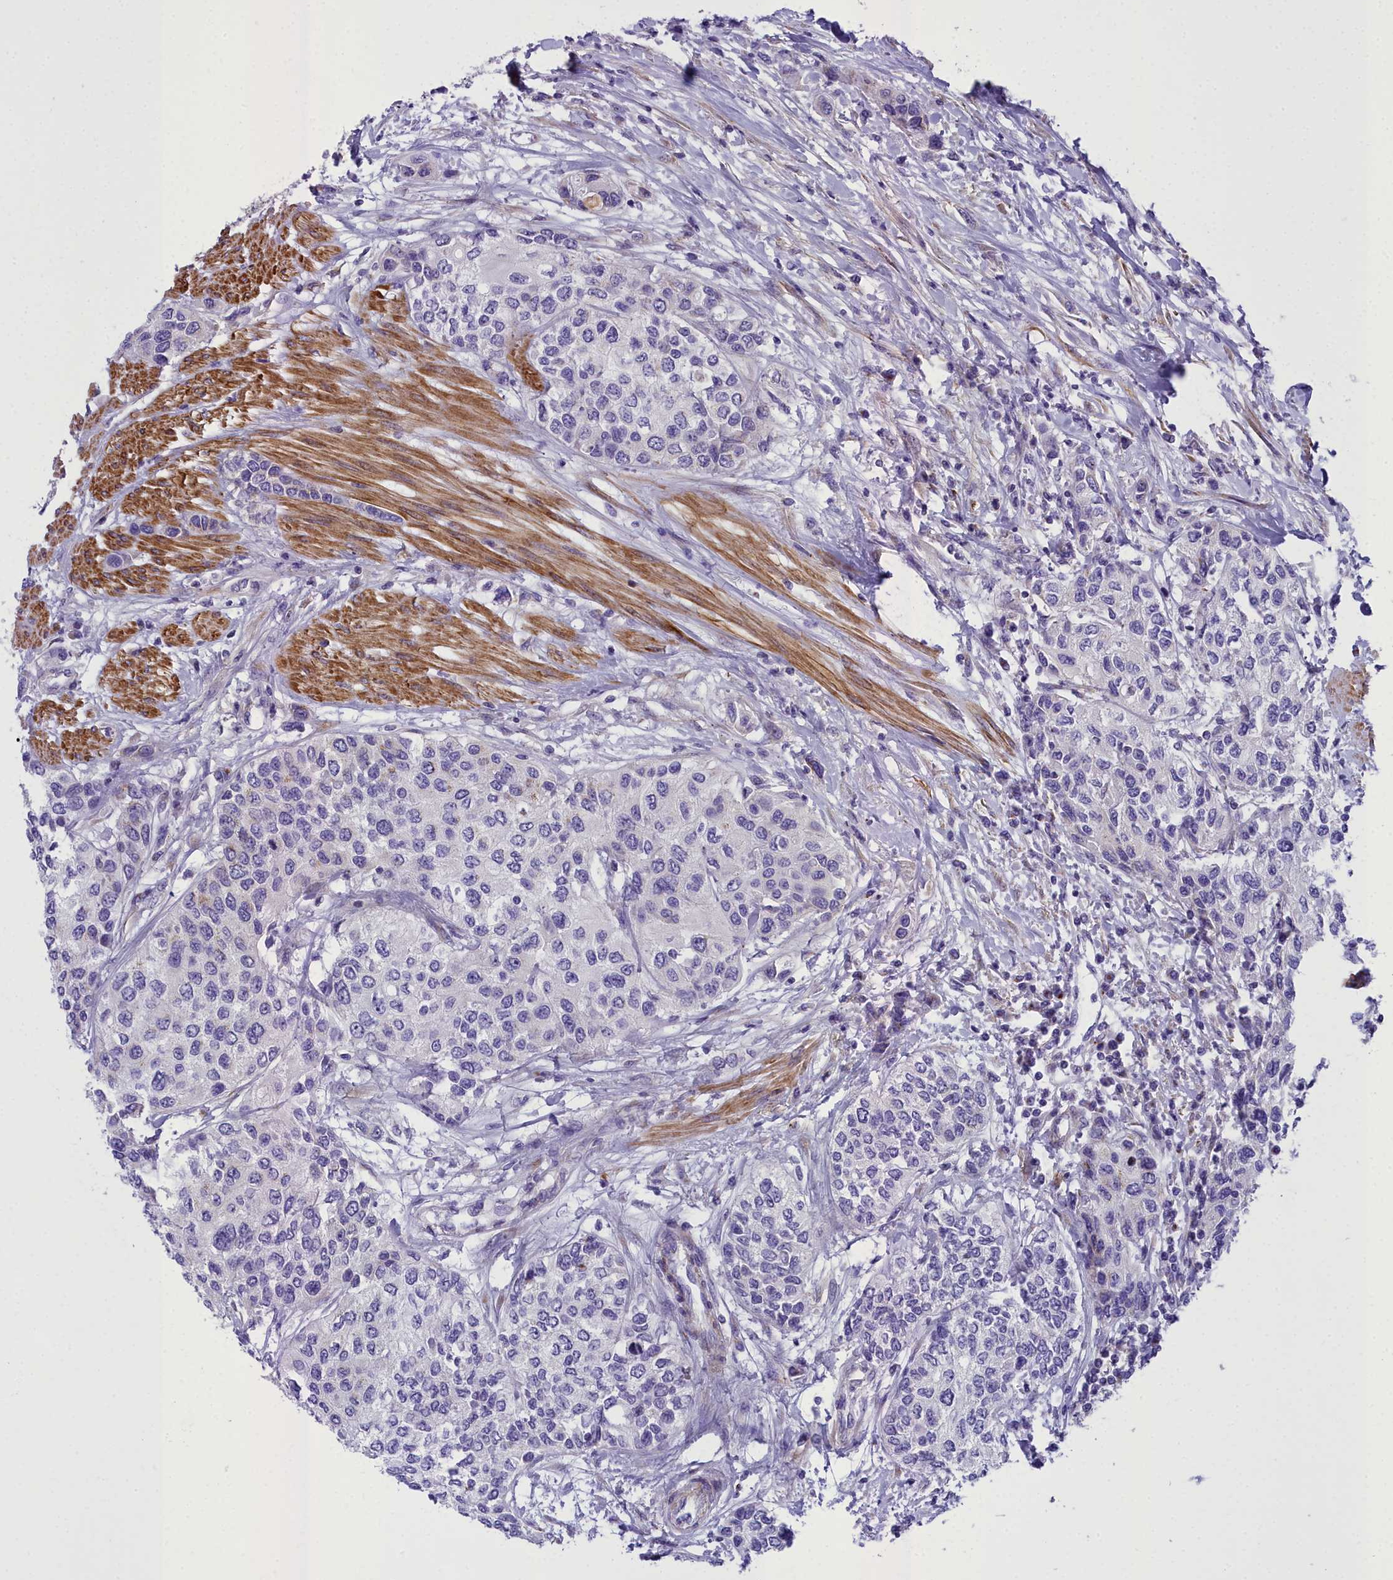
{"staining": {"intensity": "negative", "quantity": "none", "location": "none"}, "tissue": "urothelial cancer", "cell_type": "Tumor cells", "image_type": "cancer", "snomed": [{"axis": "morphology", "description": "Urothelial carcinoma, High grade"}, {"axis": "topography", "description": "Urinary bladder"}], "caption": "The immunohistochemistry image has no significant staining in tumor cells of urothelial cancer tissue. The staining was performed using DAB (3,3'-diaminobenzidine) to visualize the protein expression in brown, while the nuclei were stained in blue with hematoxylin (Magnification: 20x).", "gene": "GFRA1", "patient": {"sex": "female", "age": 56}}